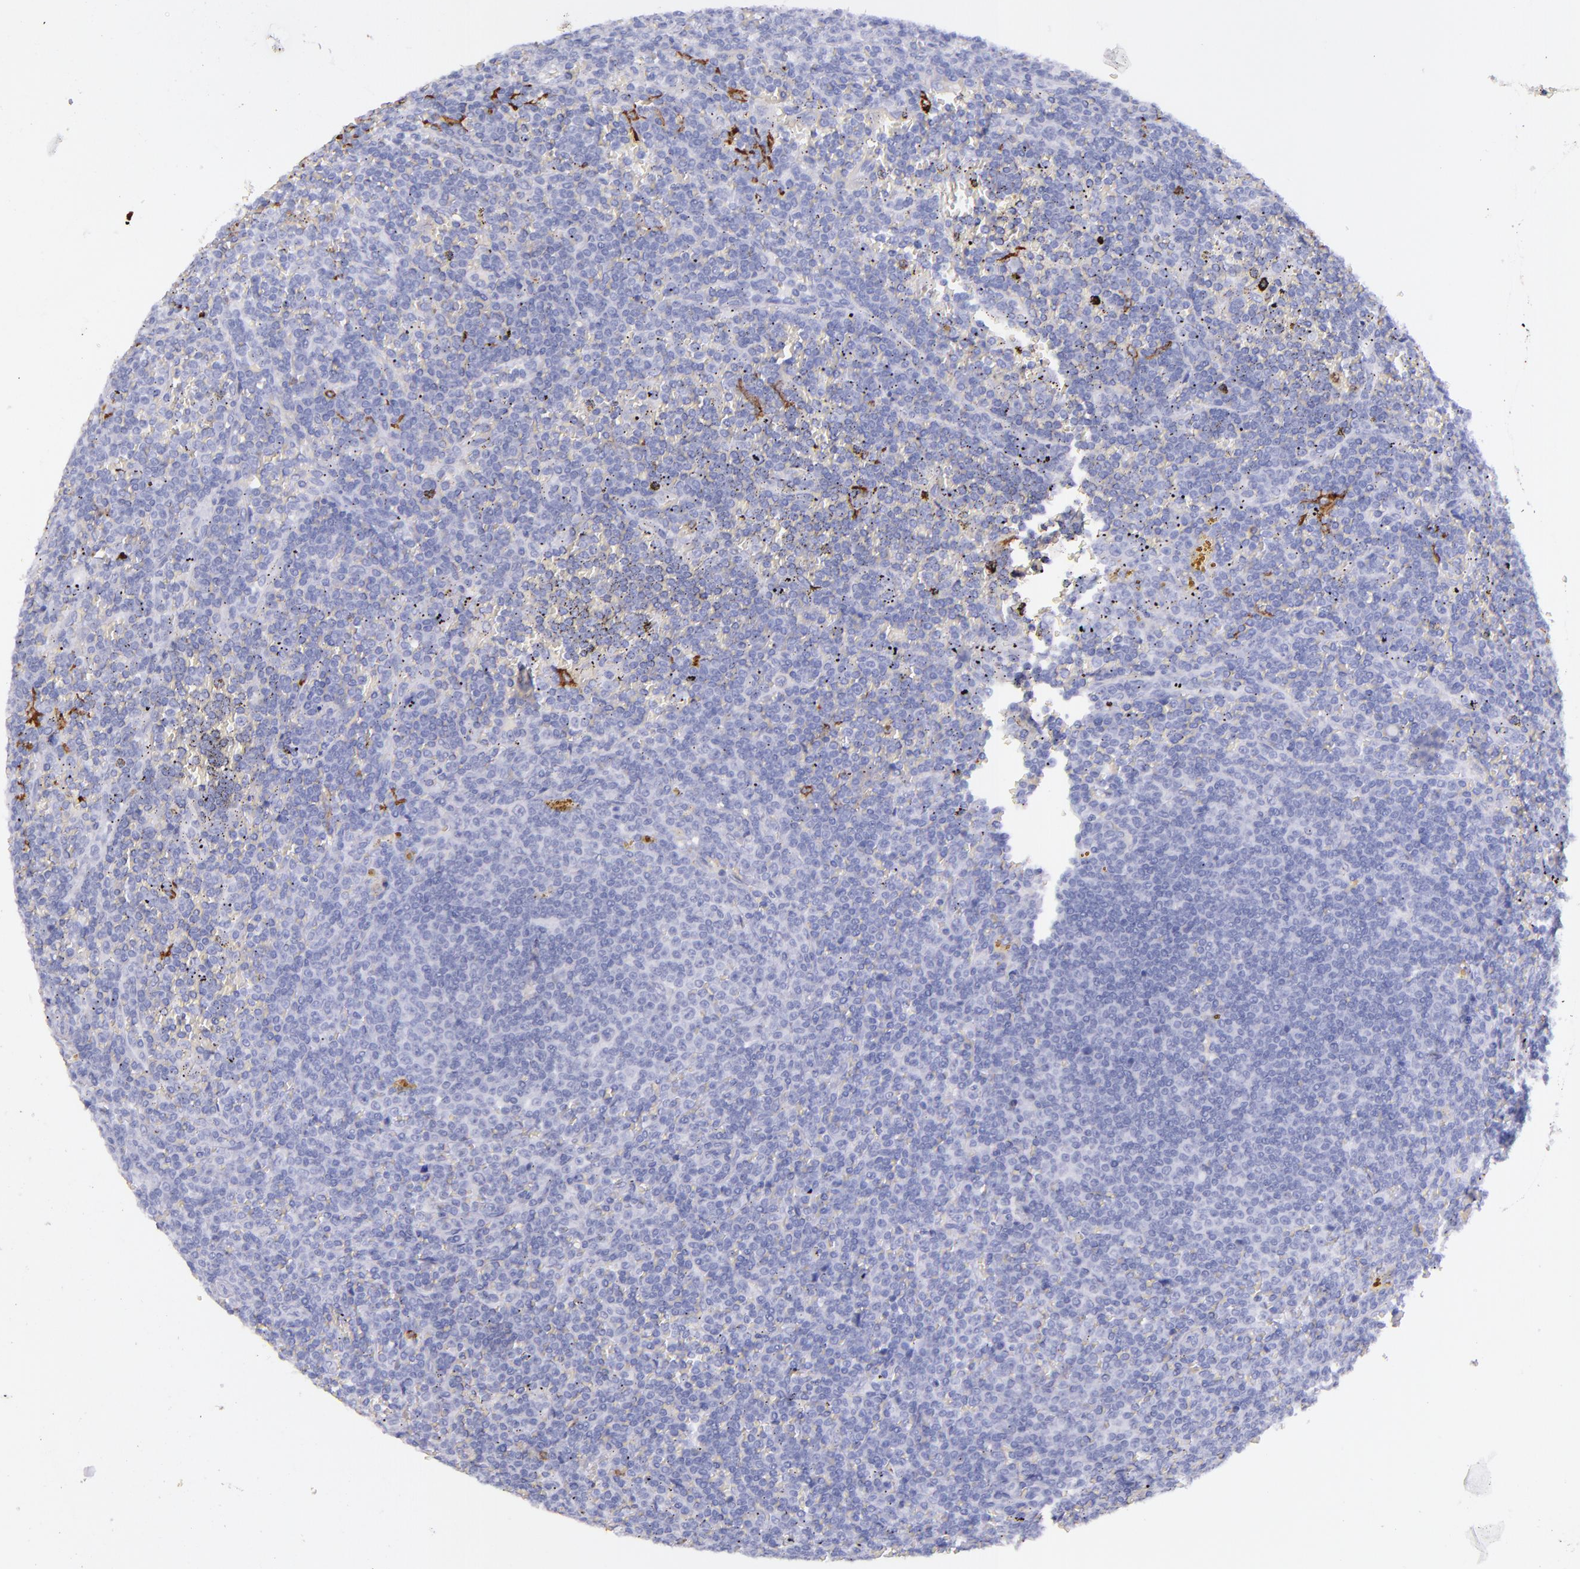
{"staining": {"intensity": "negative", "quantity": "none", "location": "none"}, "tissue": "lymphoma", "cell_type": "Tumor cells", "image_type": "cancer", "snomed": [{"axis": "morphology", "description": "Malignant lymphoma, non-Hodgkin's type, Low grade"}, {"axis": "topography", "description": "Spleen"}], "caption": "IHC photomicrograph of neoplastic tissue: lymphoma stained with DAB reveals no significant protein expression in tumor cells.", "gene": "CD163", "patient": {"sex": "male", "age": 80}}